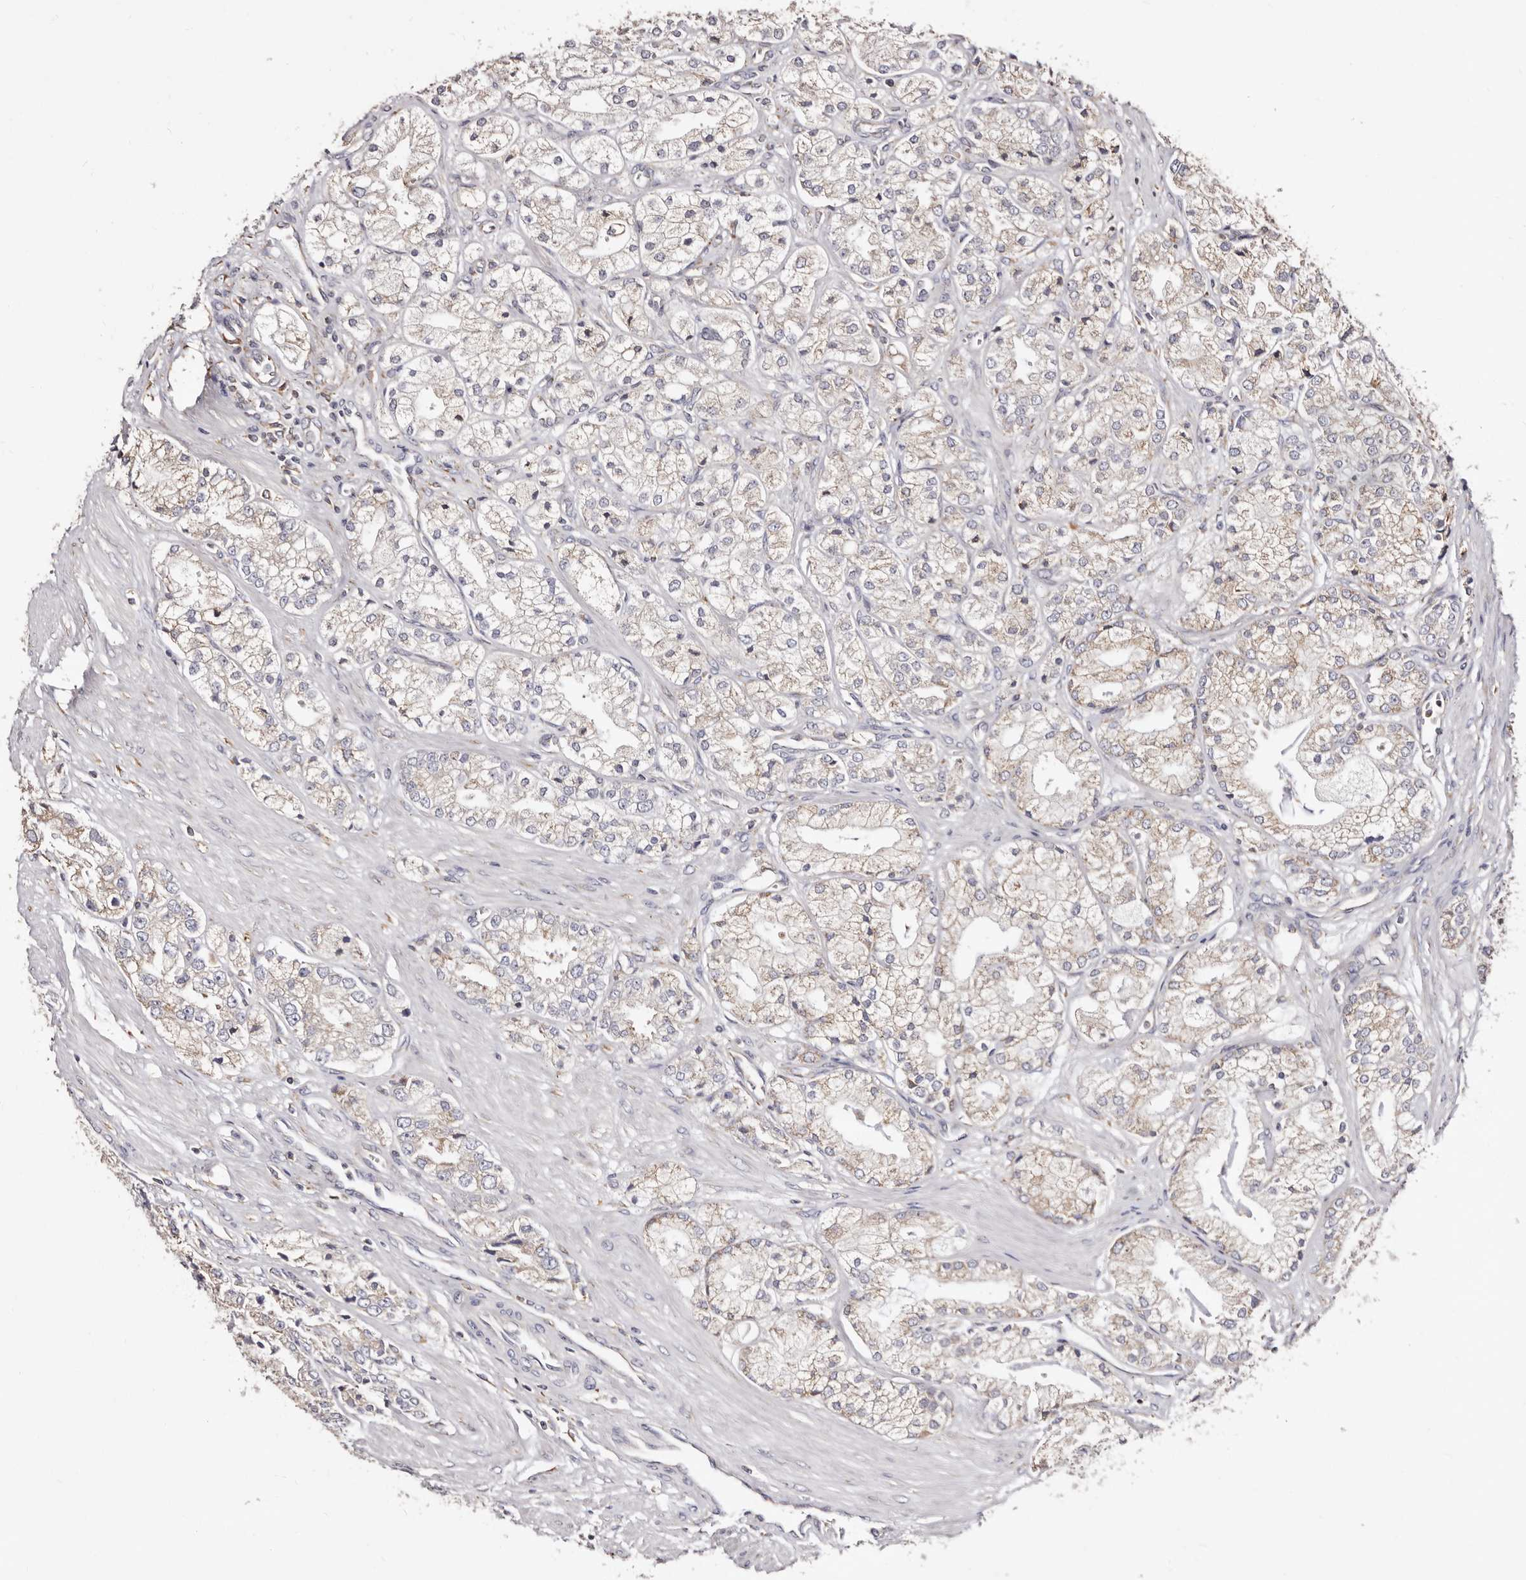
{"staining": {"intensity": "weak", "quantity": "<25%", "location": "cytoplasmic/membranous"}, "tissue": "prostate cancer", "cell_type": "Tumor cells", "image_type": "cancer", "snomed": [{"axis": "morphology", "description": "Adenocarcinoma, High grade"}, {"axis": "topography", "description": "Prostate"}], "caption": "DAB immunohistochemical staining of human prostate cancer (adenocarcinoma (high-grade)) shows no significant staining in tumor cells.", "gene": "ACBD6", "patient": {"sex": "male", "age": 50}}